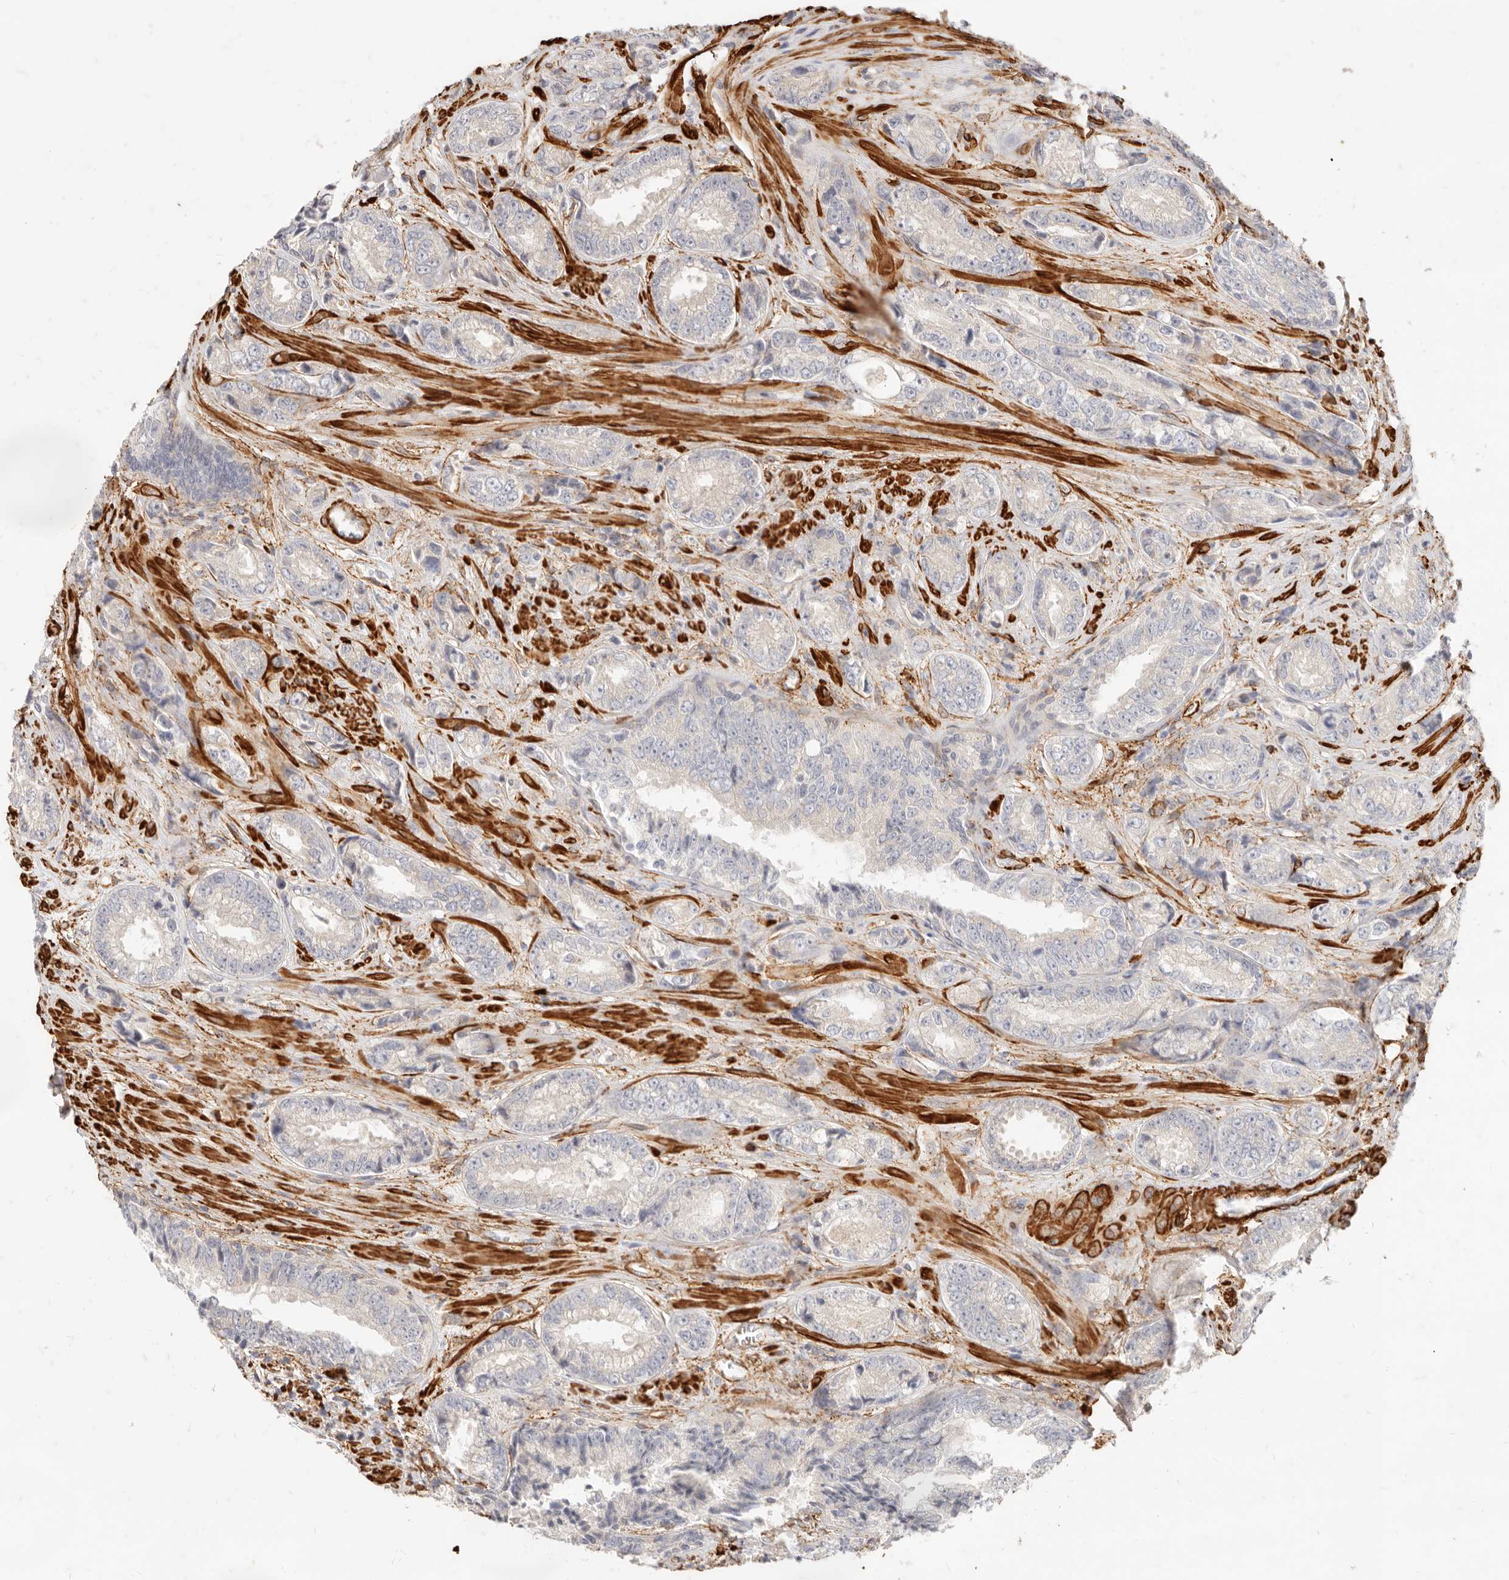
{"staining": {"intensity": "negative", "quantity": "none", "location": "none"}, "tissue": "prostate cancer", "cell_type": "Tumor cells", "image_type": "cancer", "snomed": [{"axis": "morphology", "description": "Adenocarcinoma, High grade"}, {"axis": "topography", "description": "Prostate"}], "caption": "The micrograph demonstrates no significant positivity in tumor cells of high-grade adenocarcinoma (prostate). (Stains: DAB immunohistochemistry with hematoxylin counter stain, Microscopy: brightfield microscopy at high magnification).", "gene": "TMTC2", "patient": {"sex": "male", "age": 61}}